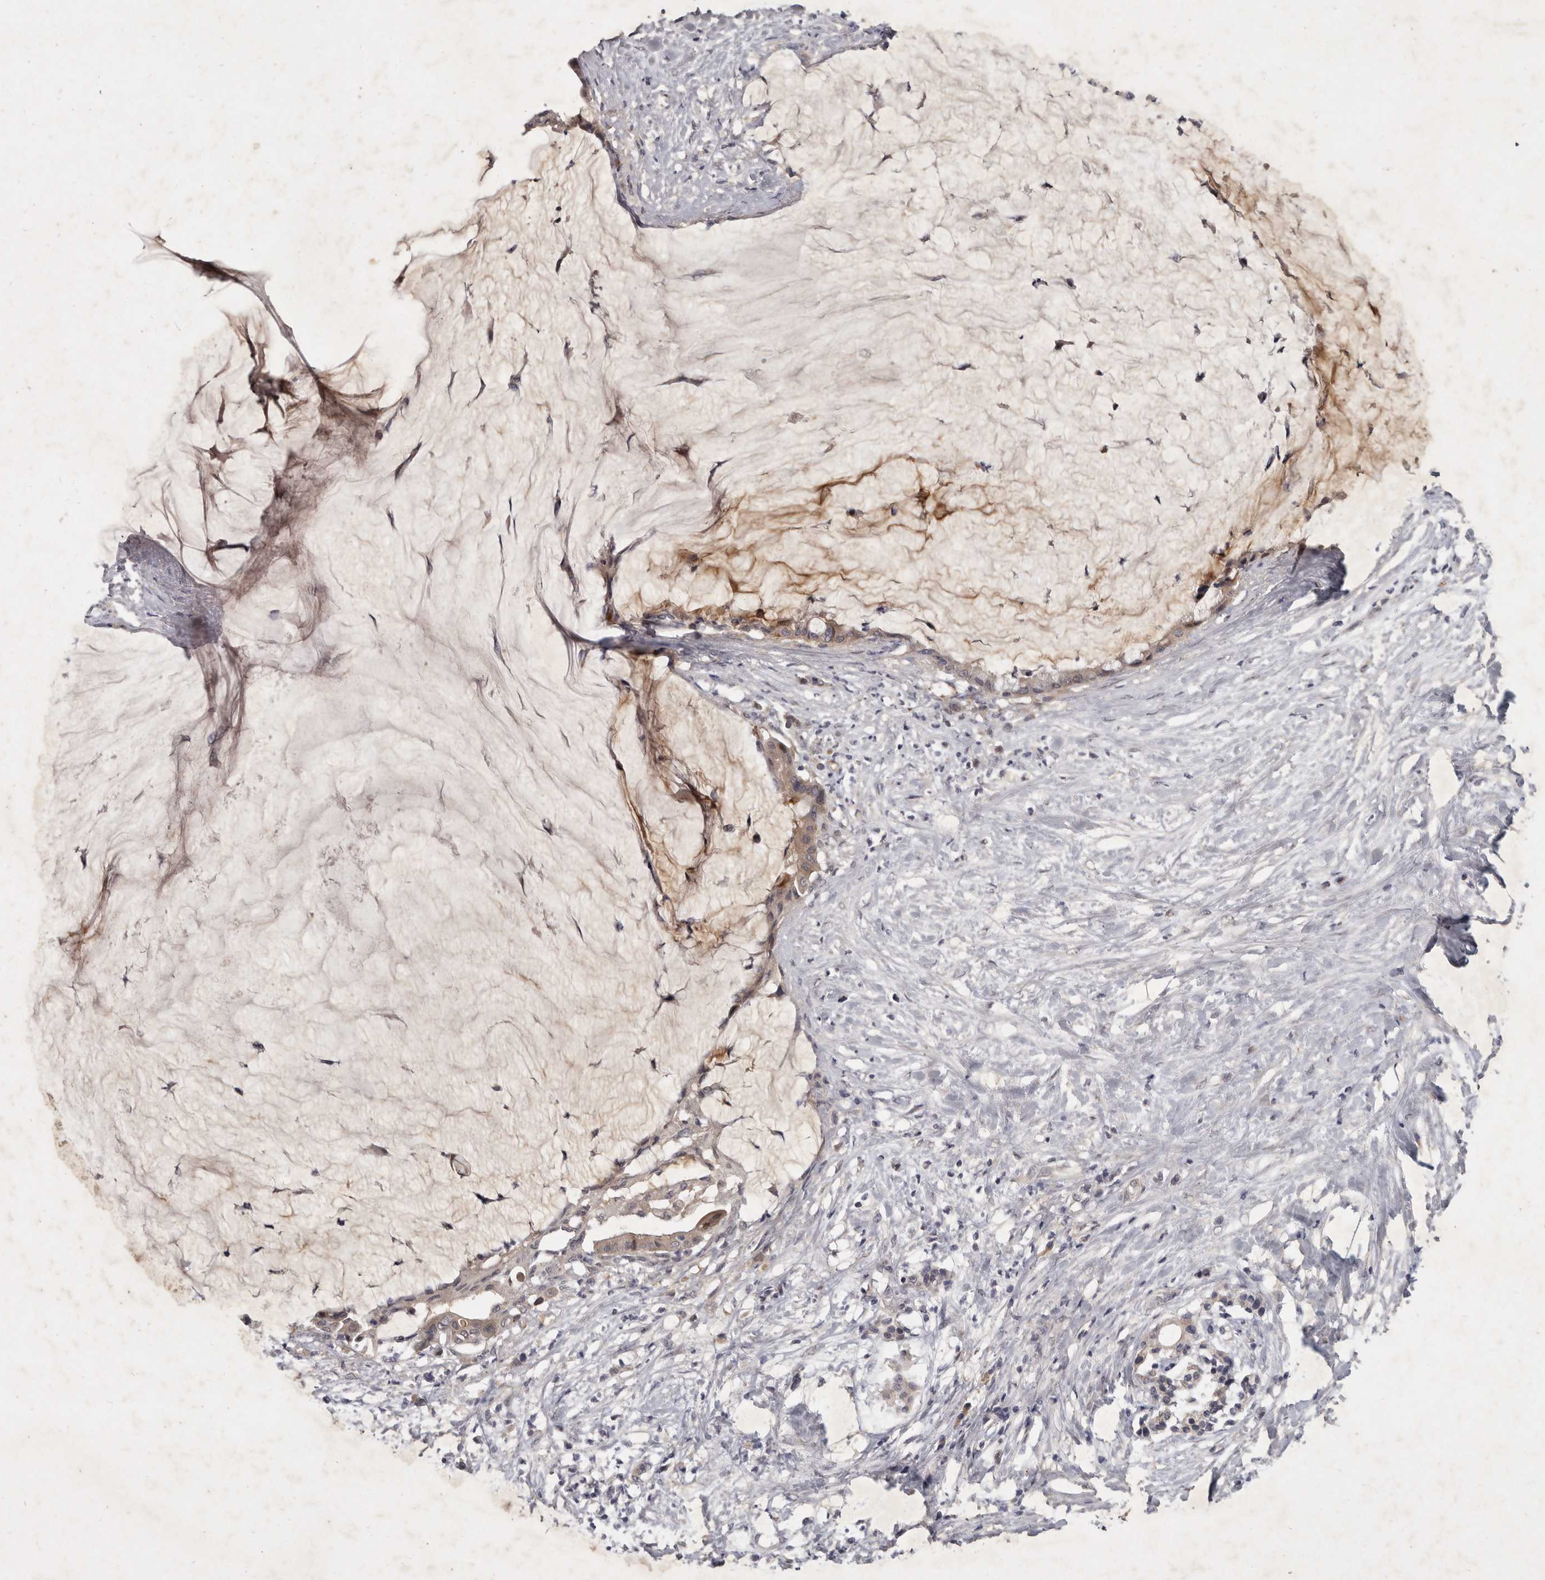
{"staining": {"intensity": "weak", "quantity": "25%-75%", "location": "cytoplasmic/membranous"}, "tissue": "pancreatic cancer", "cell_type": "Tumor cells", "image_type": "cancer", "snomed": [{"axis": "morphology", "description": "Adenocarcinoma, NOS"}, {"axis": "topography", "description": "Pancreas"}], "caption": "Pancreatic cancer (adenocarcinoma) tissue shows weak cytoplasmic/membranous expression in about 25%-75% of tumor cells, visualized by immunohistochemistry.", "gene": "SLC22A1", "patient": {"sex": "male", "age": 41}}